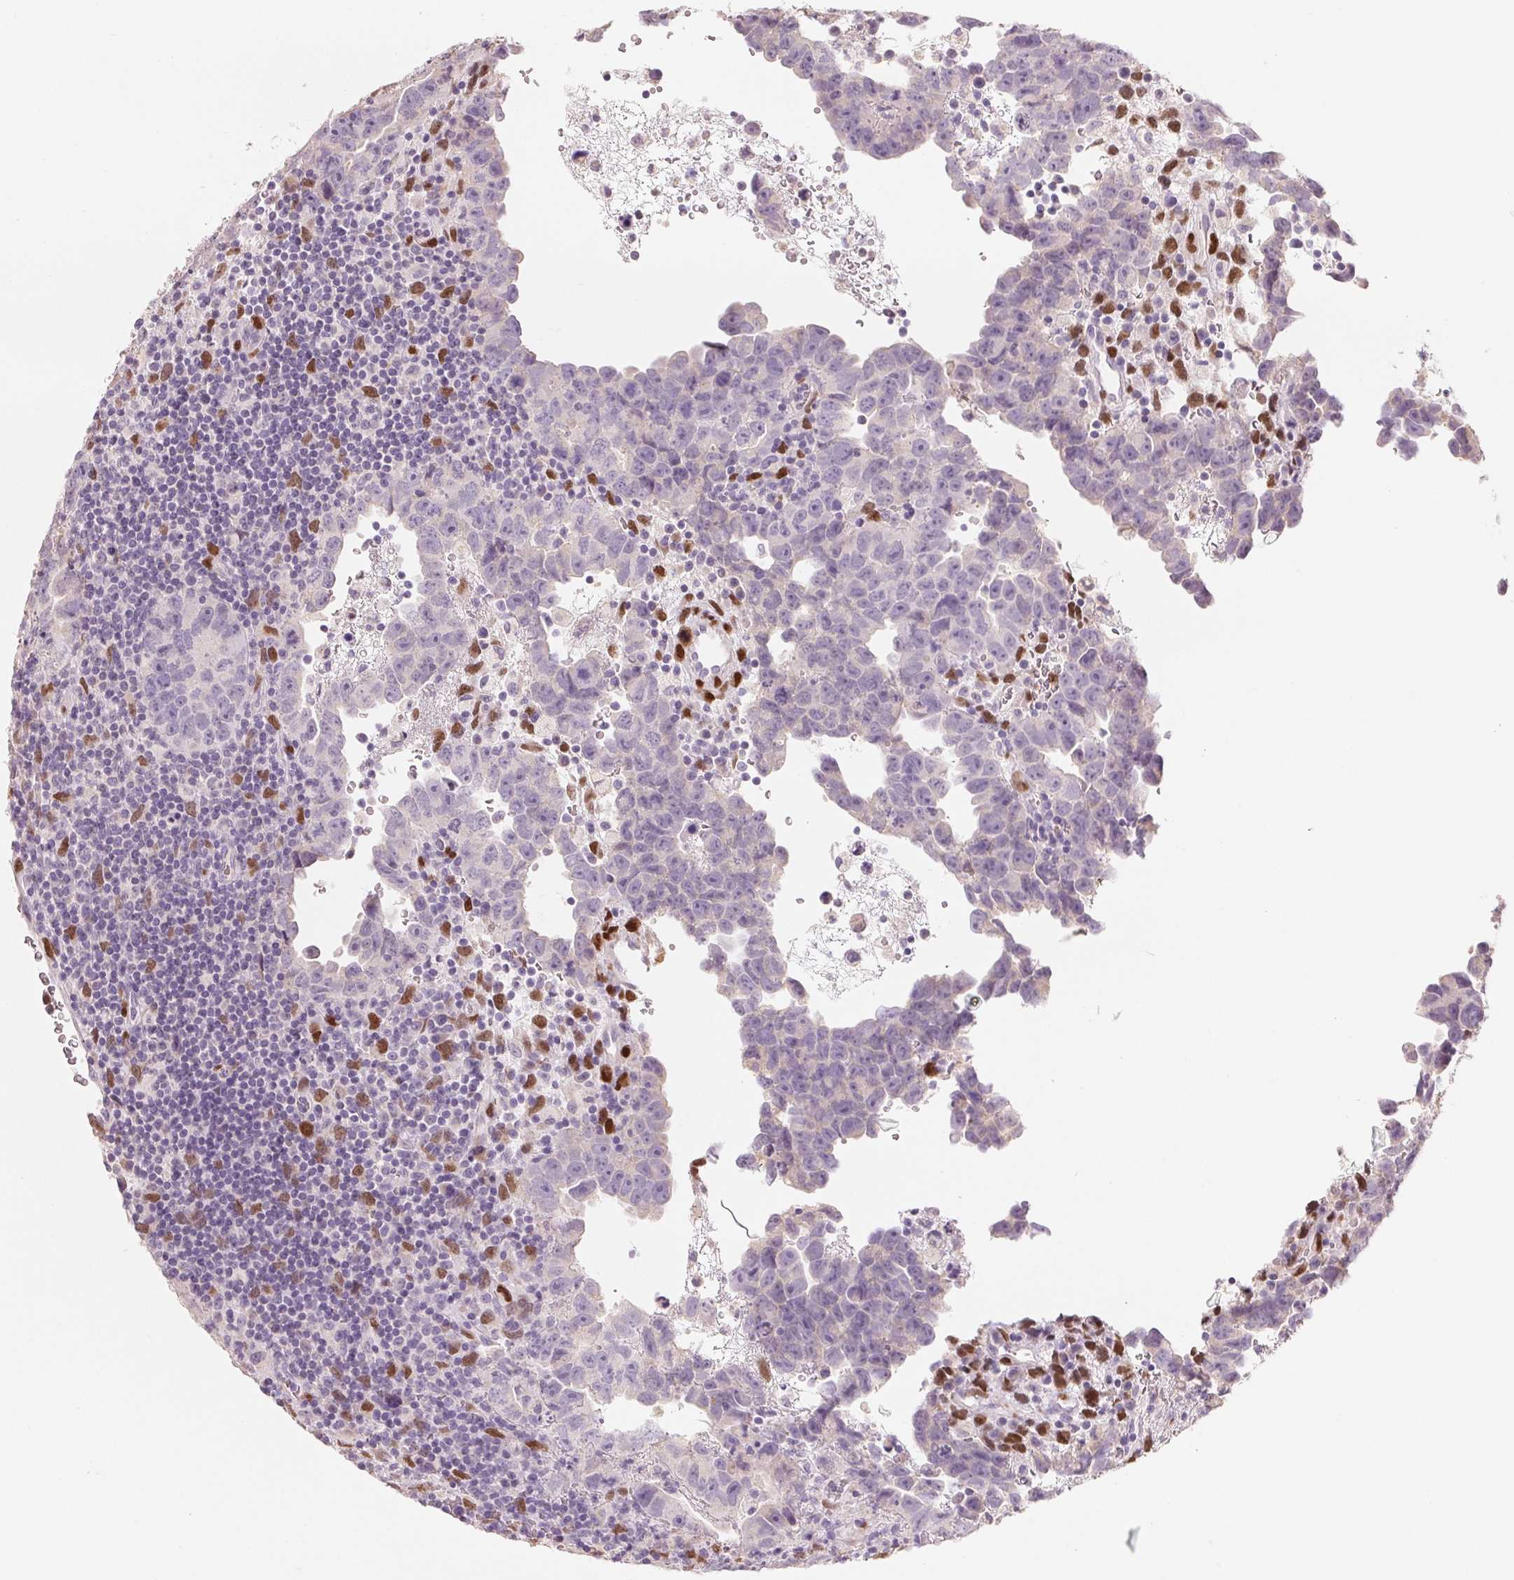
{"staining": {"intensity": "negative", "quantity": "none", "location": "none"}, "tissue": "testis cancer", "cell_type": "Tumor cells", "image_type": "cancer", "snomed": [{"axis": "morphology", "description": "Carcinoma, Embryonal, NOS"}, {"axis": "topography", "description": "Testis"}], "caption": "Immunohistochemistry of testis embryonal carcinoma demonstrates no positivity in tumor cells.", "gene": "SMARCD3", "patient": {"sex": "male", "age": 24}}